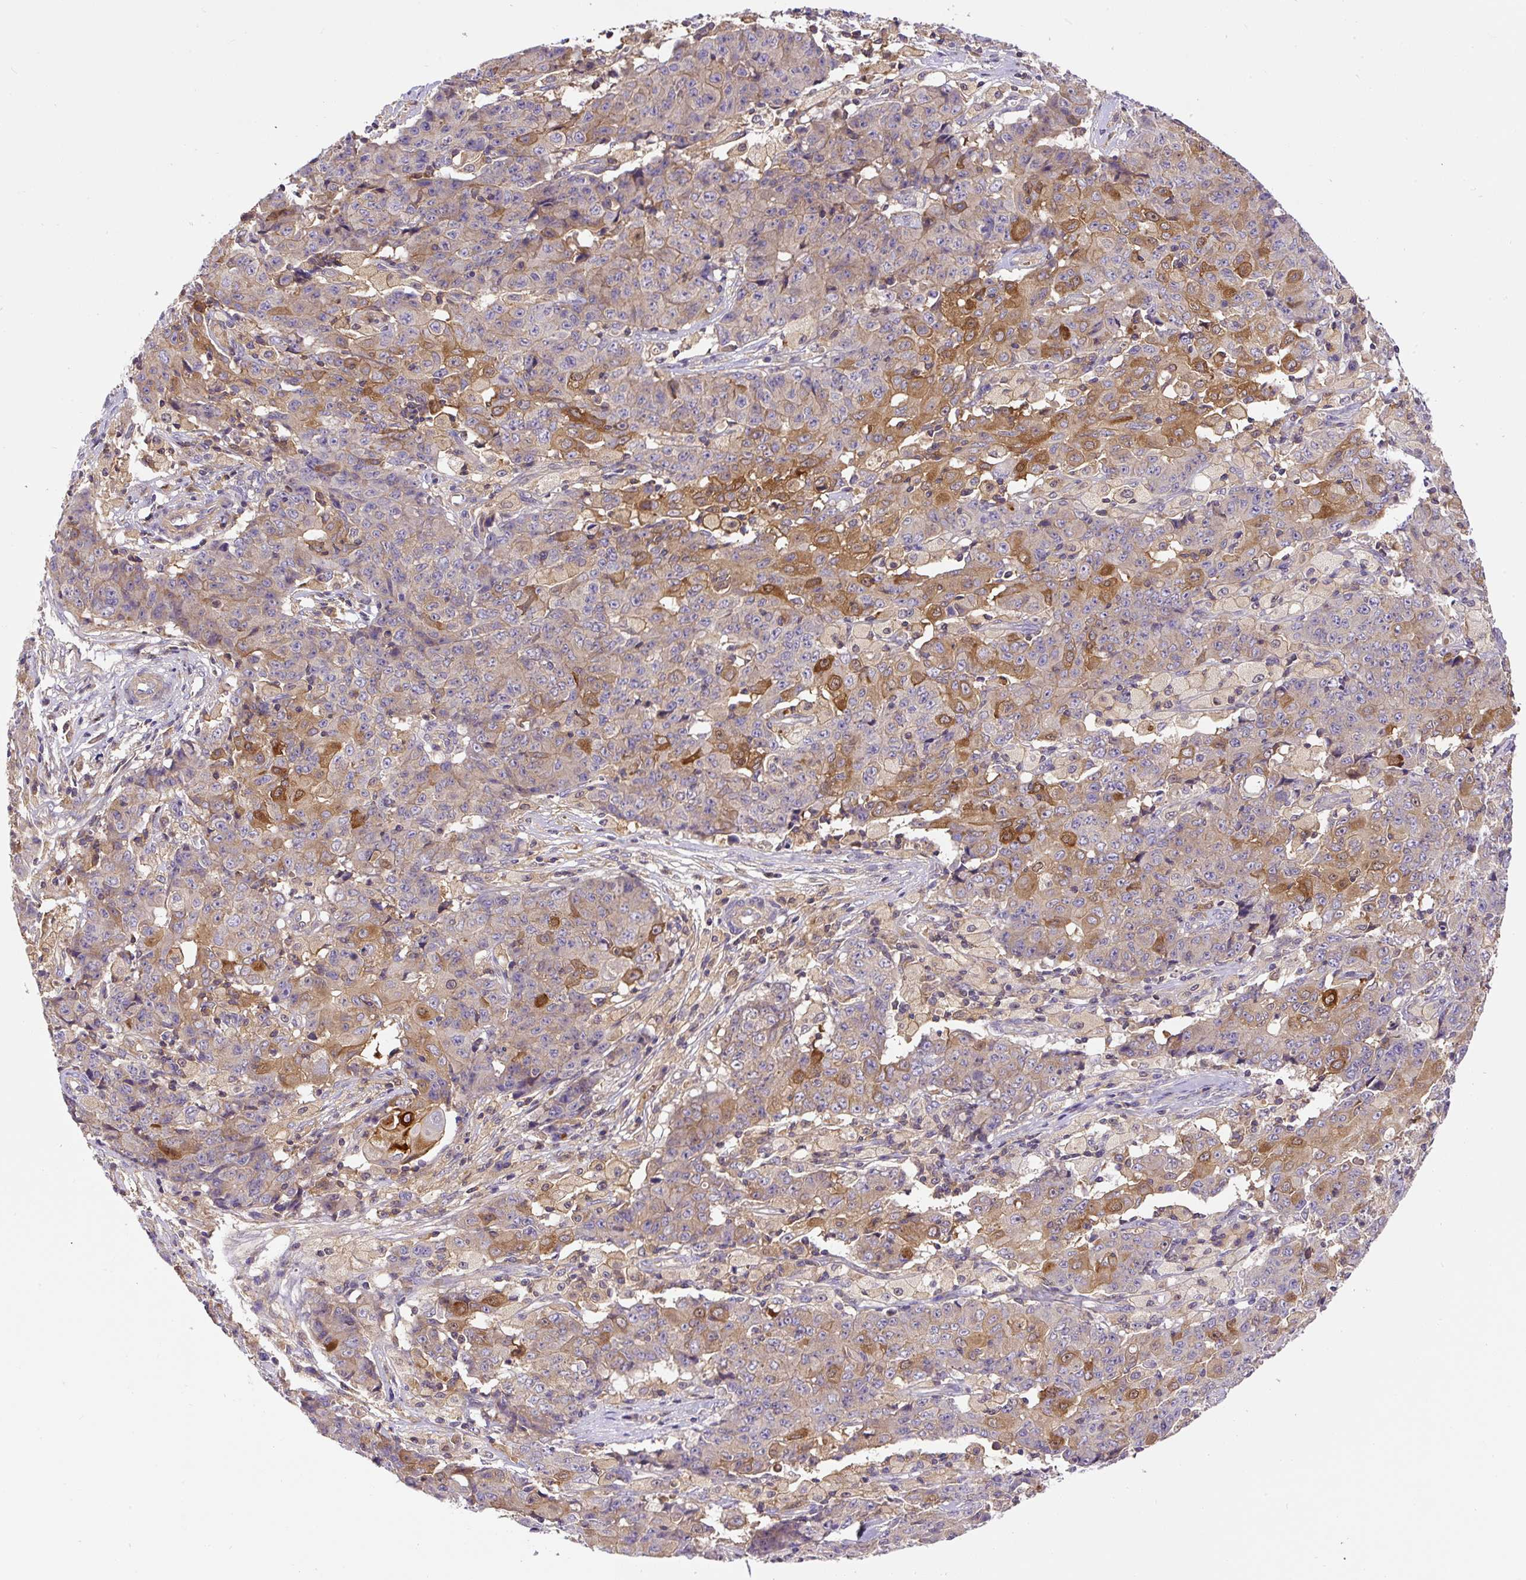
{"staining": {"intensity": "moderate", "quantity": "<25%", "location": "cytoplasmic/membranous"}, "tissue": "ovarian cancer", "cell_type": "Tumor cells", "image_type": "cancer", "snomed": [{"axis": "morphology", "description": "Carcinoma, endometroid"}, {"axis": "topography", "description": "Ovary"}], "caption": "This image exhibits IHC staining of human endometroid carcinoma (ovarian), with low moderate cytoplasmic/membranous staining in approximately <25% of tumor cells.", "gene": "CCDC28A", "patient": {"sex": "female", "age": 42}}